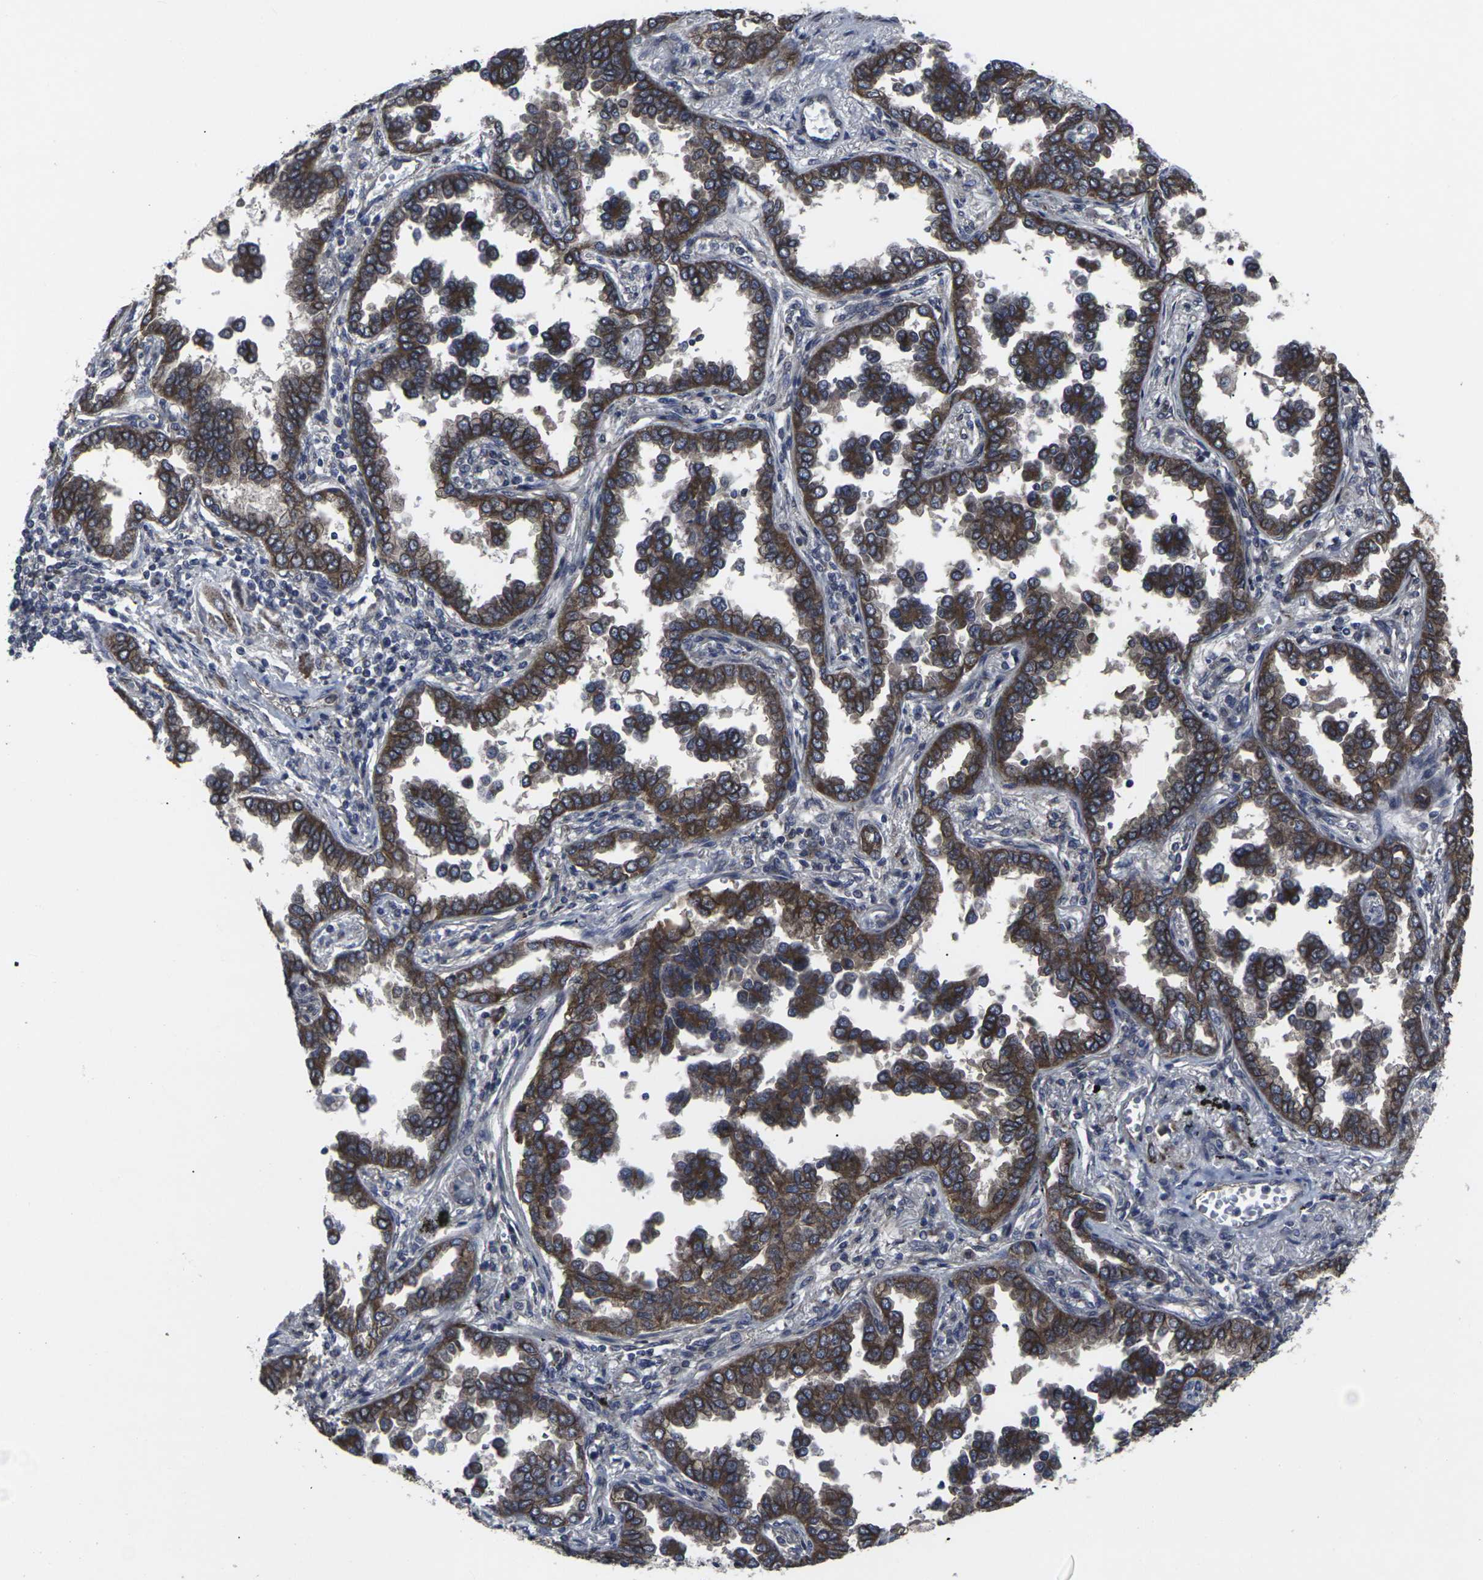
{"staining": {"intensity": "strong", "quantity": ">75%", "location": "cytoplasmic/membranous"}, "tissue": "lung cancer", "cell_type": "Tumor cells", "image_type": "cancer", "snomed": [{"axis": "morphology", "description": "Normal tissue, NOS"}, {"axis": "morphology", "description": "Adenocarcinoma, NOS"}, {"axis": "topography", "description": "Lung"}], "caption": "Approximately >75% of tumor cells in human lung cancer (adenocarcinoma) show strong cytoplasmic/membranous protein positivity as visualized by brown immunohistochemical staining.", "gene": "MAPKAPK2", "patient": {"sex": "male", "age": 59}}